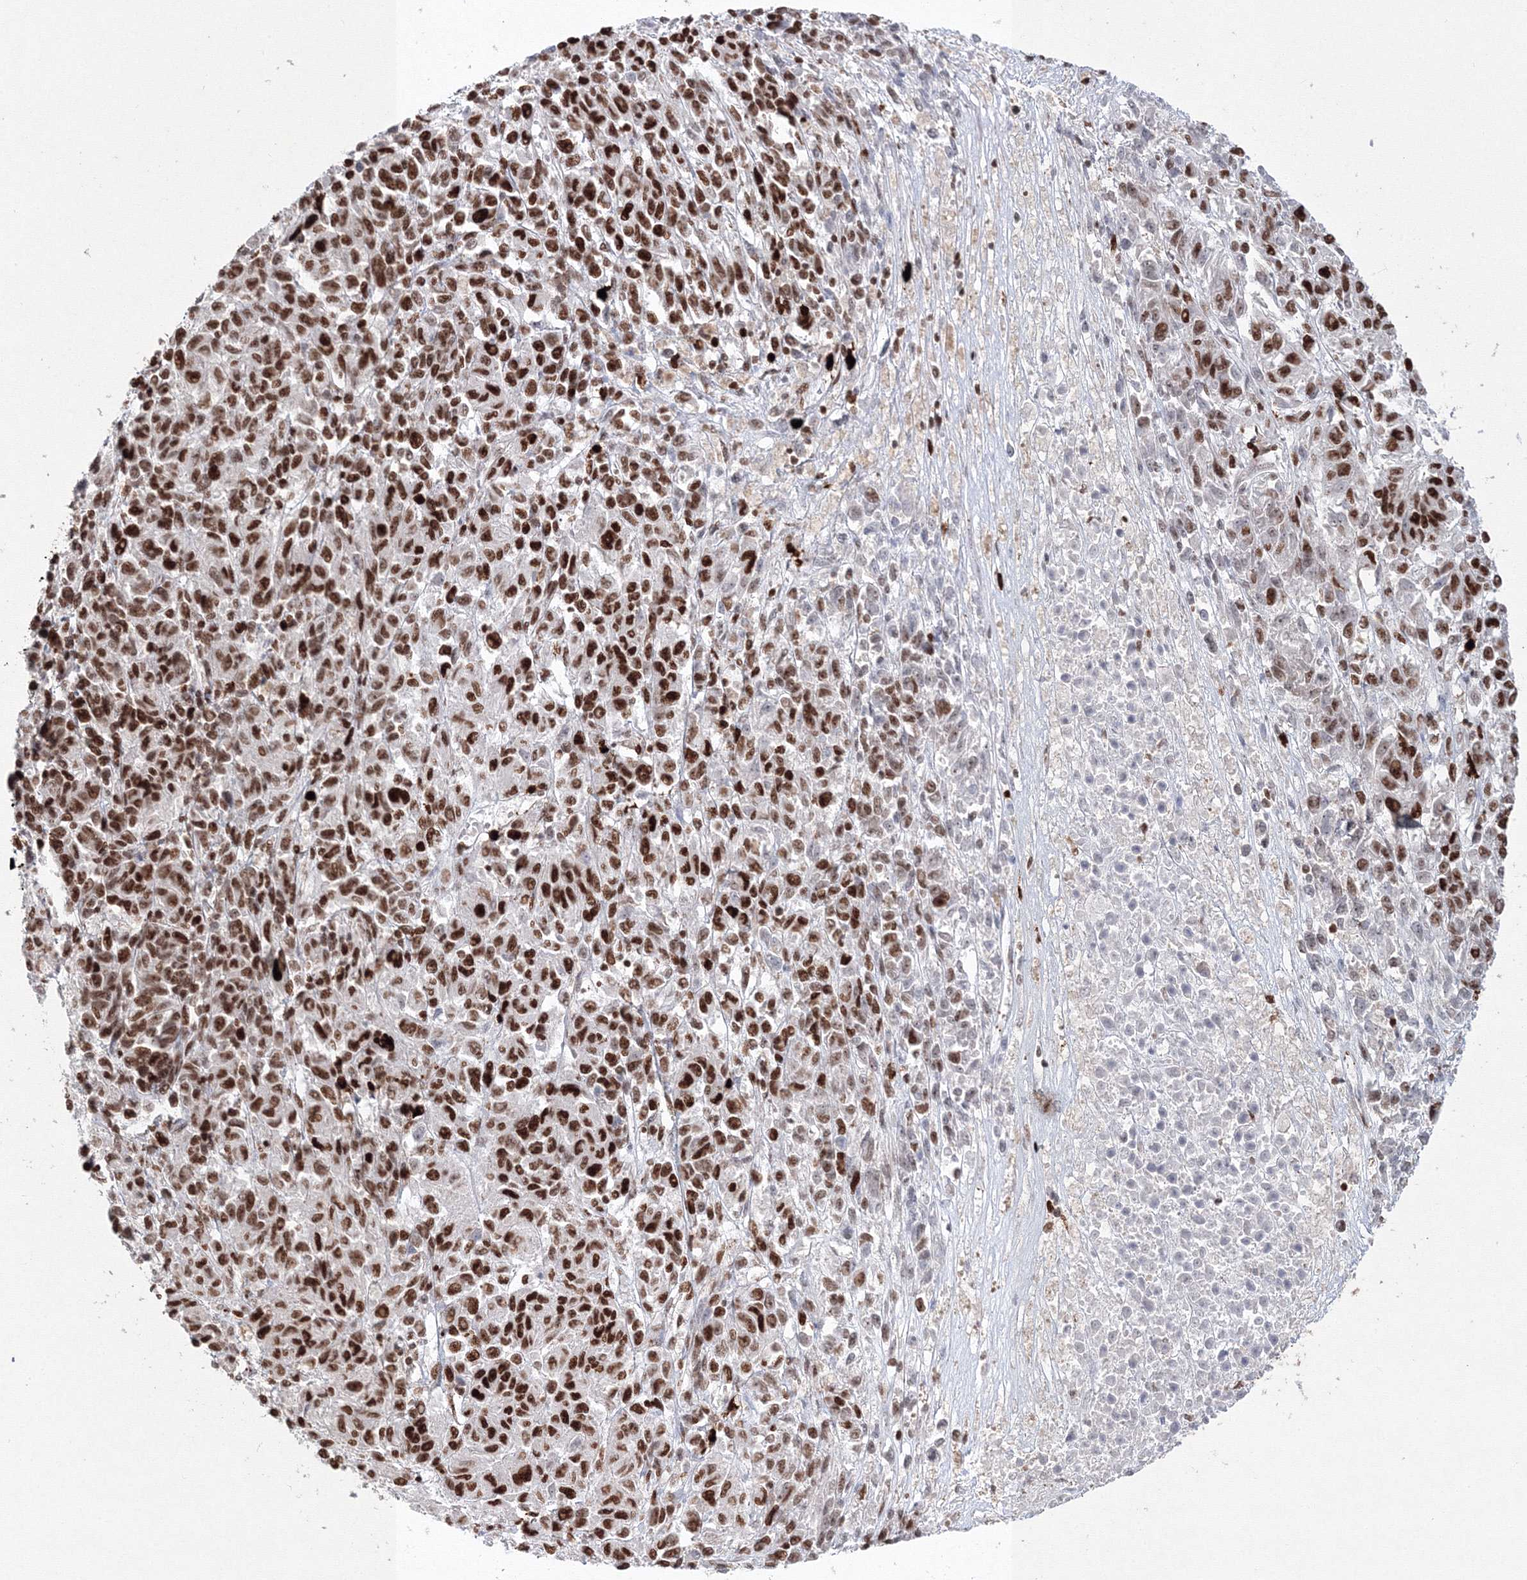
{"staining": {"intensity": "moderate", "quantity": ">75%", "location": "nuclear"}, "tissue": "melanoma", "cell_type": "Tumor cells", "image_type": "cancer", "snomed": [{"axis": "morphology", "description": "Malignant melanoma, Metastatic site"}, {"axis": "topography", "description": "Lung"}], "caption": "Protein analysis of malignant melanoma (metastatic site) tissue reveals moderate nuclear staining in approximately >75% of tumor cells.", "gene": "LIG1", "patient": {"sex": "male", "age": 64}}